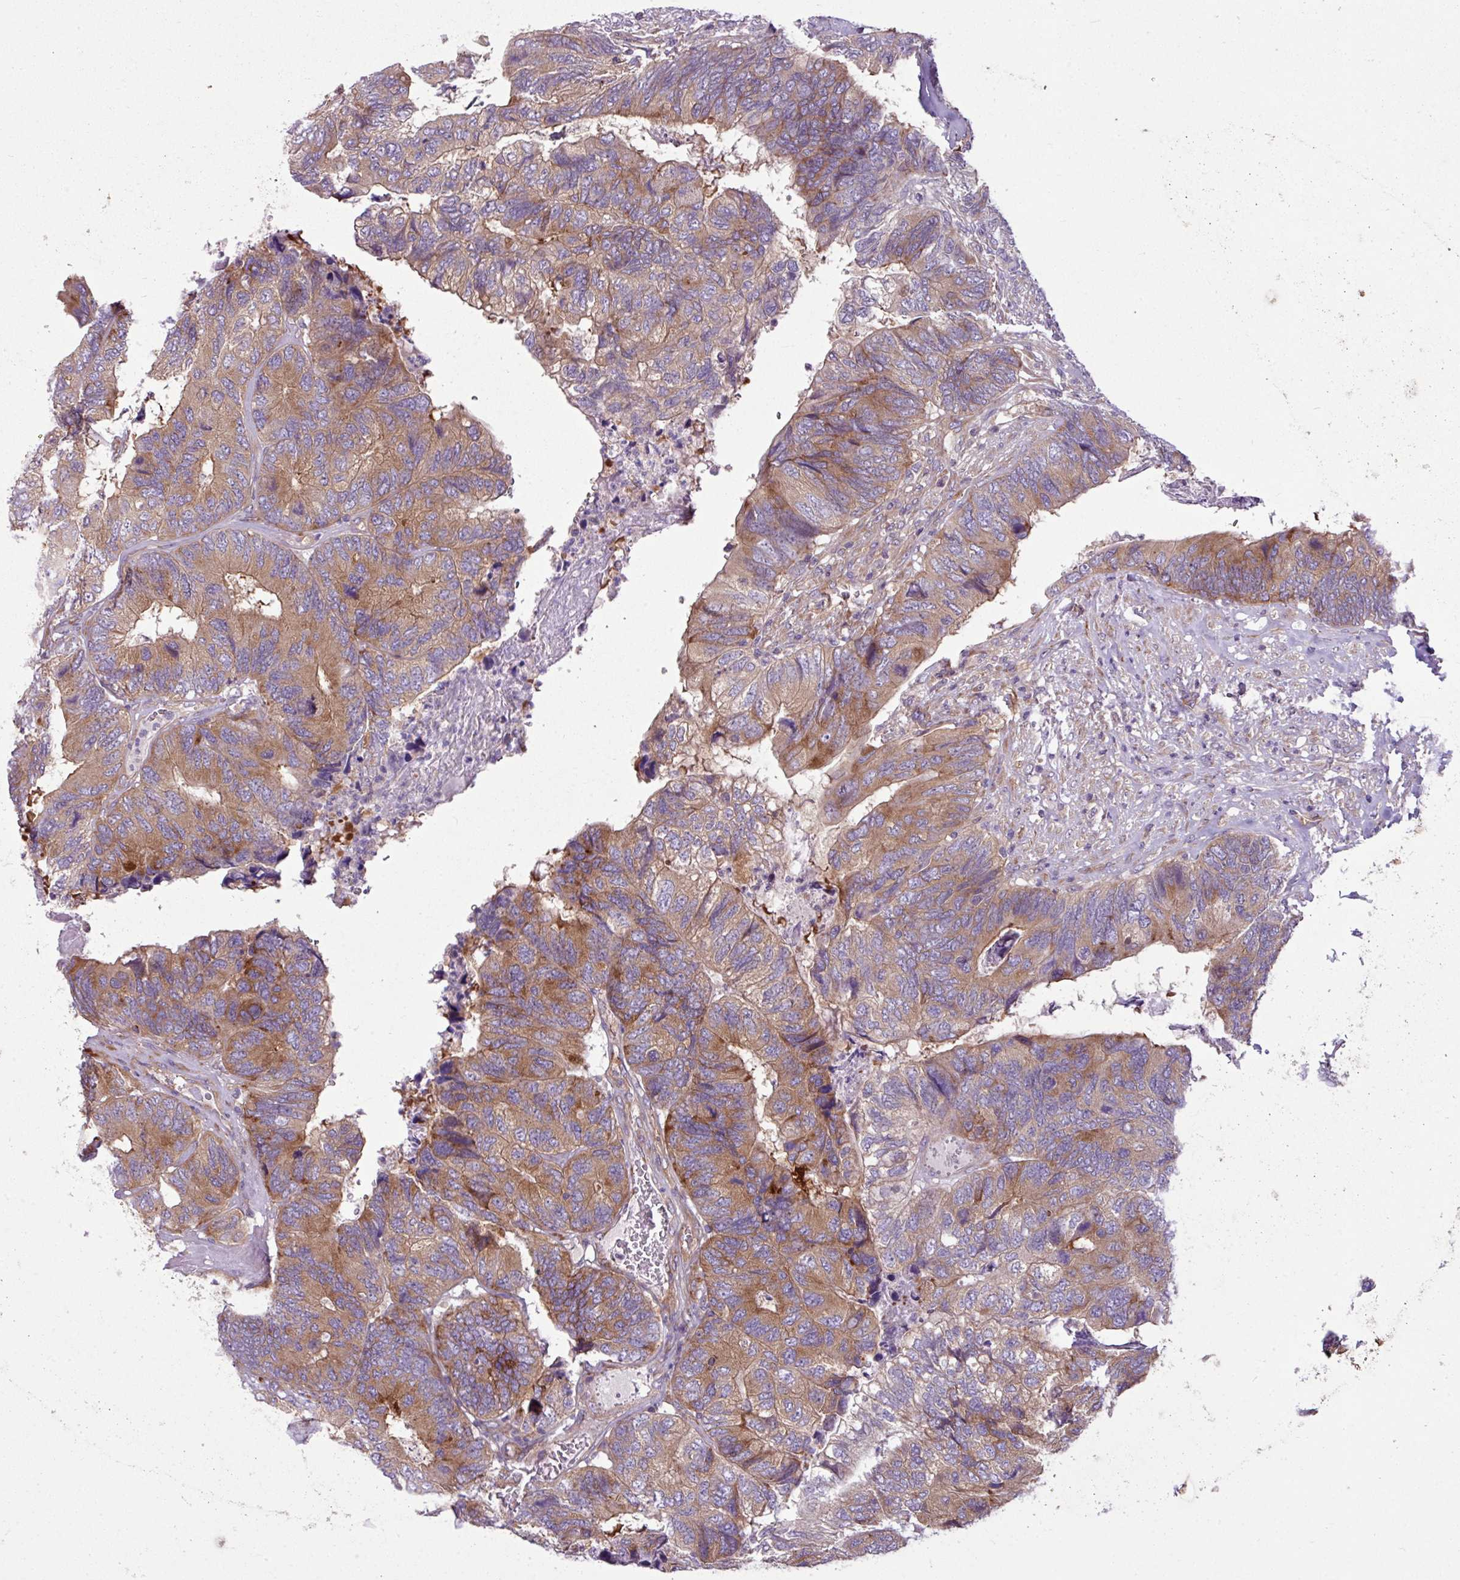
{"staining": {"intensity": "moderate", "quantity": "25%-75%", "location": "cytoplasmic/membranous"}, "tissue": "colorectal cancer", "cell_type": "Tumor cells", "image_type": "cancer", "snomed": [{"axis": "morphology", "description": "Adenocarcinoma, NOS"}, {"axis": "topography", "description": "Colon"}], "caption": "Adenocarcinoma (colorectal) stained for a protein demonstrates moderate cytoplasmic/membranous positivity in tumor cells.", "gene": "MROH2A", "patient": {"sex": "female", "age": 67}}